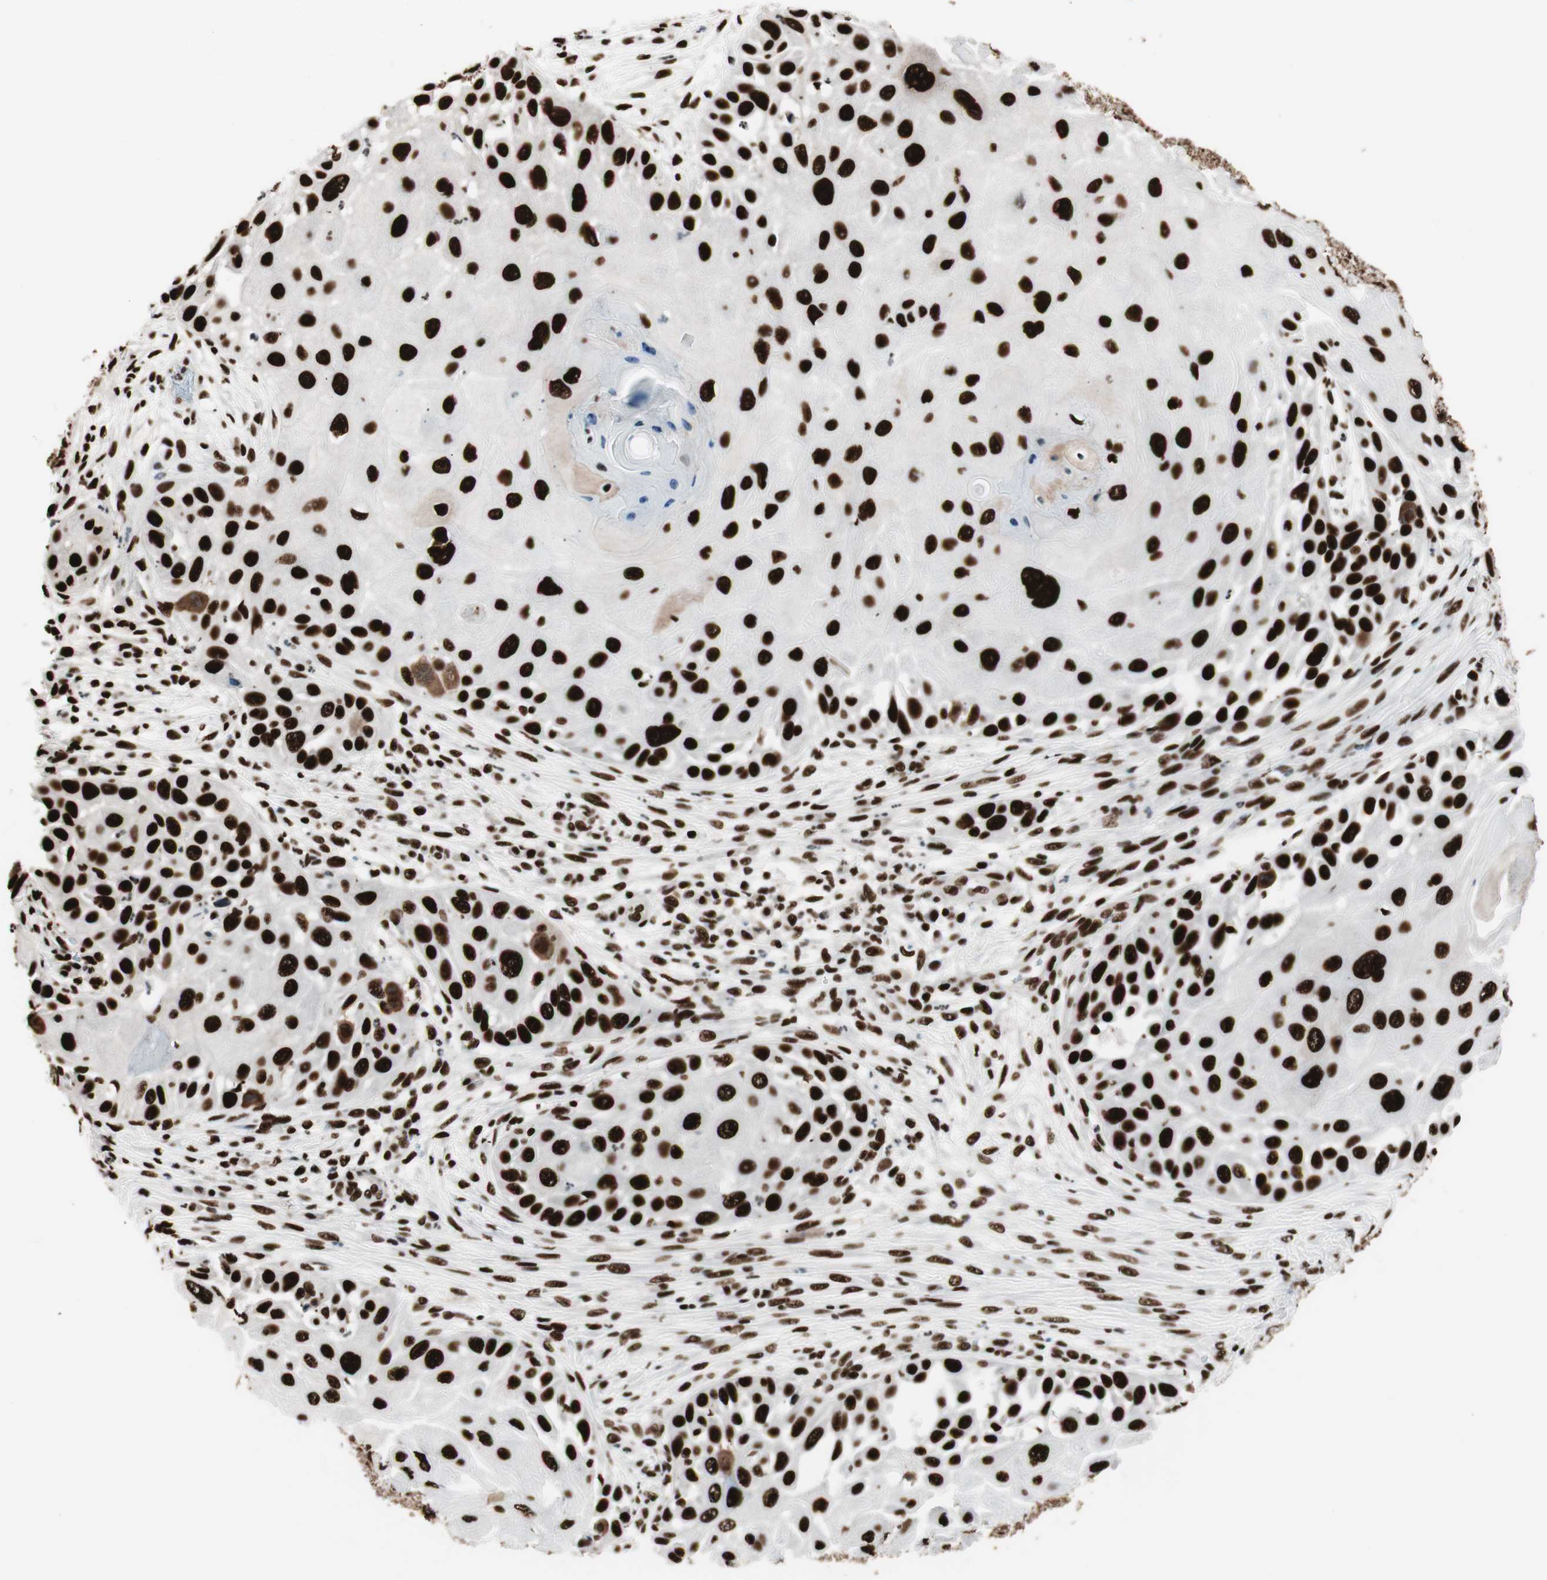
{"staining": {"intensity": "strong", "quantity": ">75%", "location": "nuclear"}, "tissue": "skin cancer", "cell_type": "Tumor cells", "image_type": "cancer", "snomed": [{"axis": "morphology", "description": "Squamous cell carcinoma, NOS"}, {"axis": "topography", "description": "Skin"}], "caption": "Immunohistochemistry (IHC) of human skin cancer reveals high levels of strong nuclear expression in approximately >75% of tumor cells.", "gene": "PSME3", "patient": {"sex": "female", "age": 44}}